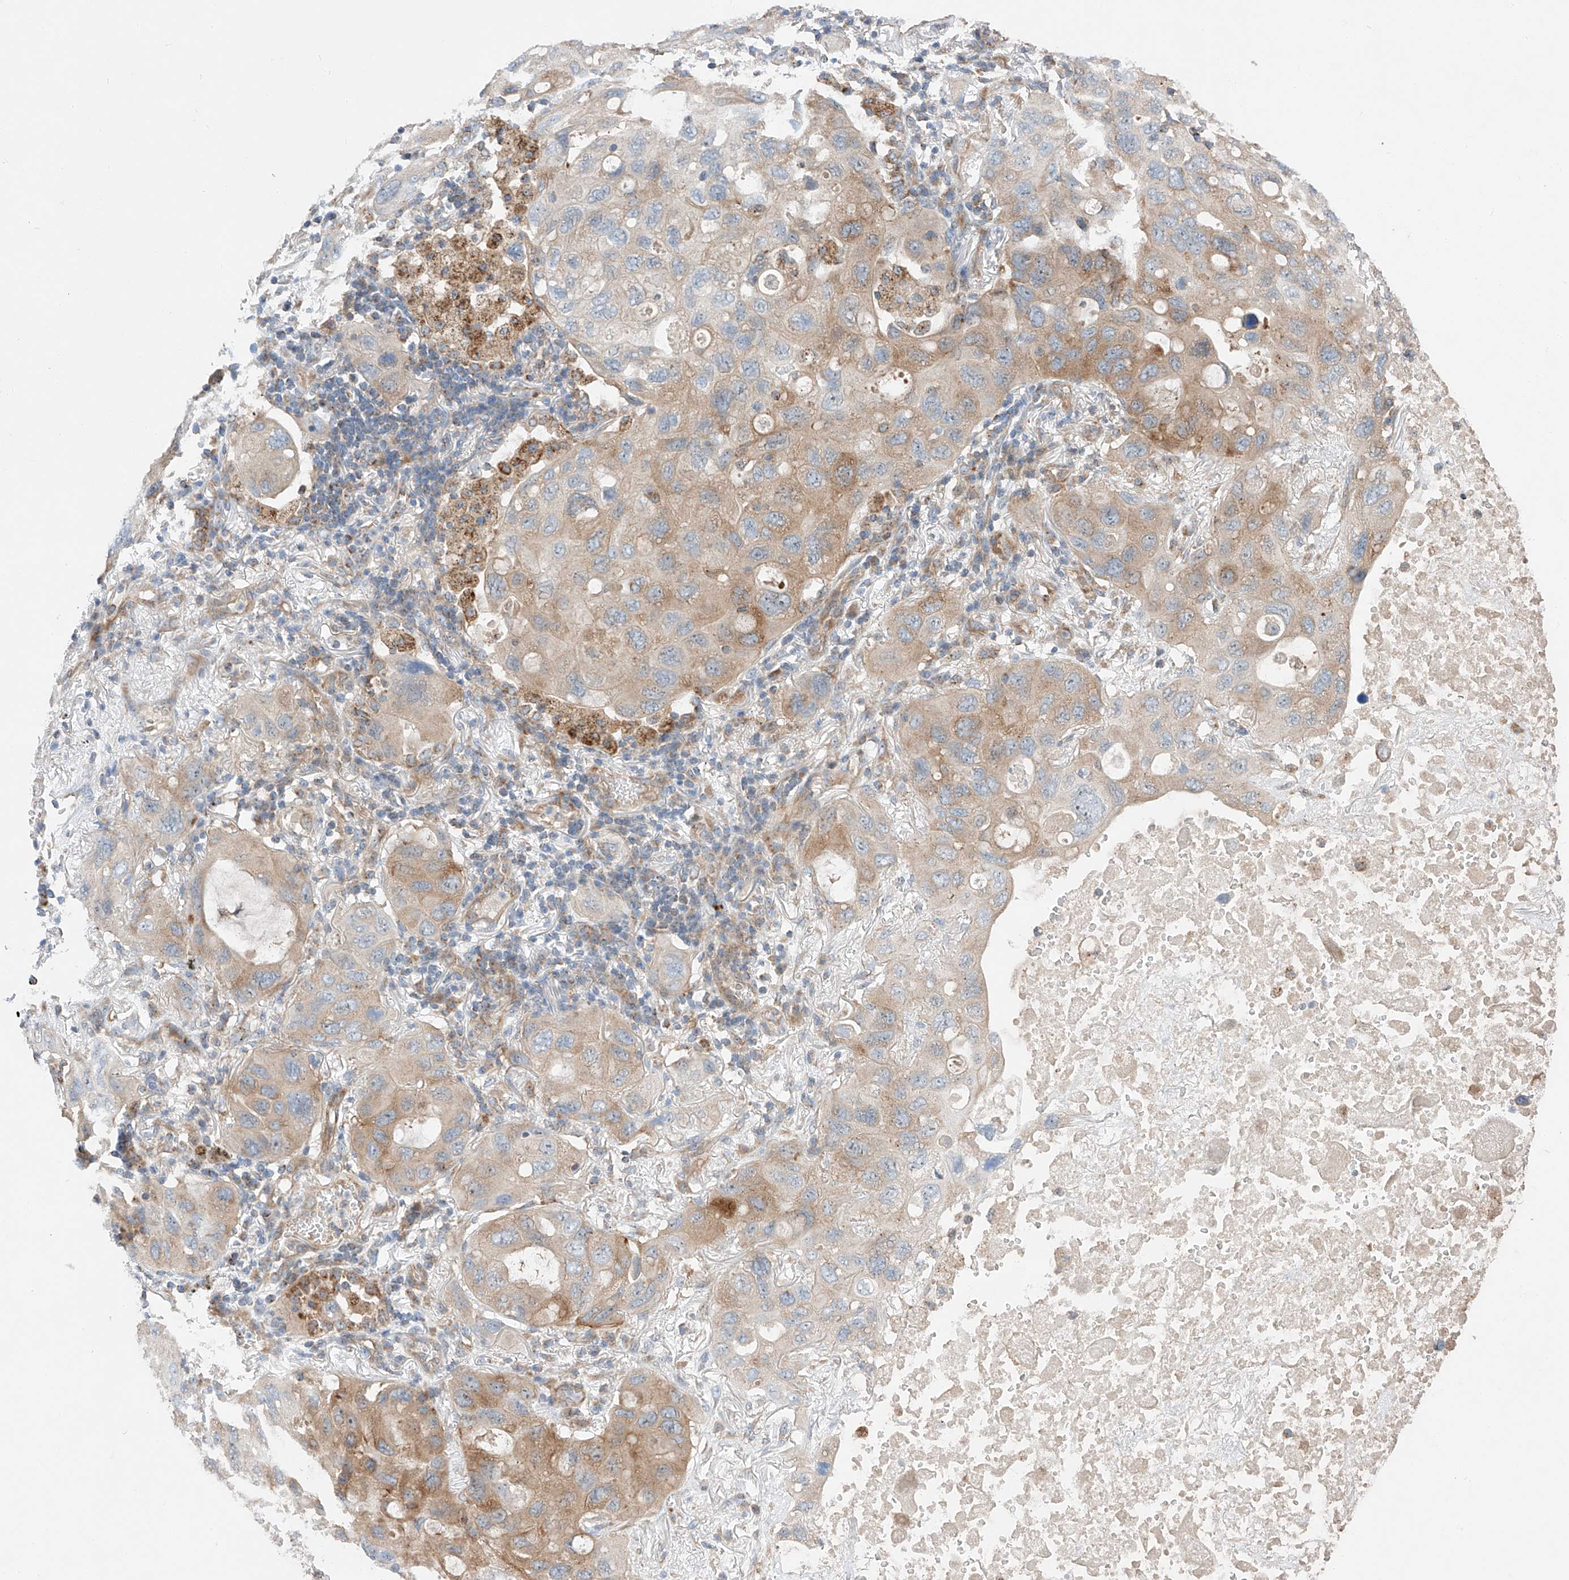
{"staining": {"intensity": "moderate", "quantity": "25%-75%", "location": "cytoplasmic/membranous"}, "tissue": "lung cancer", "cell_type": "Tumor cells", "image_type": "cancer", "snomed": [{"axis": "morphology", "description": "Squamous cell carcinoma, NOS"}, {"axis": "topography", "description": "Lung"}], "caption": "Brown immunohistochemical staining in human squamous cell carcinoma (lung) reveals moderate cytoplasmic/membranous positivity in about 25%-75% of tumor cells. (Stains: DAB (3,3'-diaminobenzidine) in brown, nuclei in blue, Microscopy: brightfield microscopy at high magnification).", "gene": "RUSC1", "patient": {"sex": "female", "age": 73}}